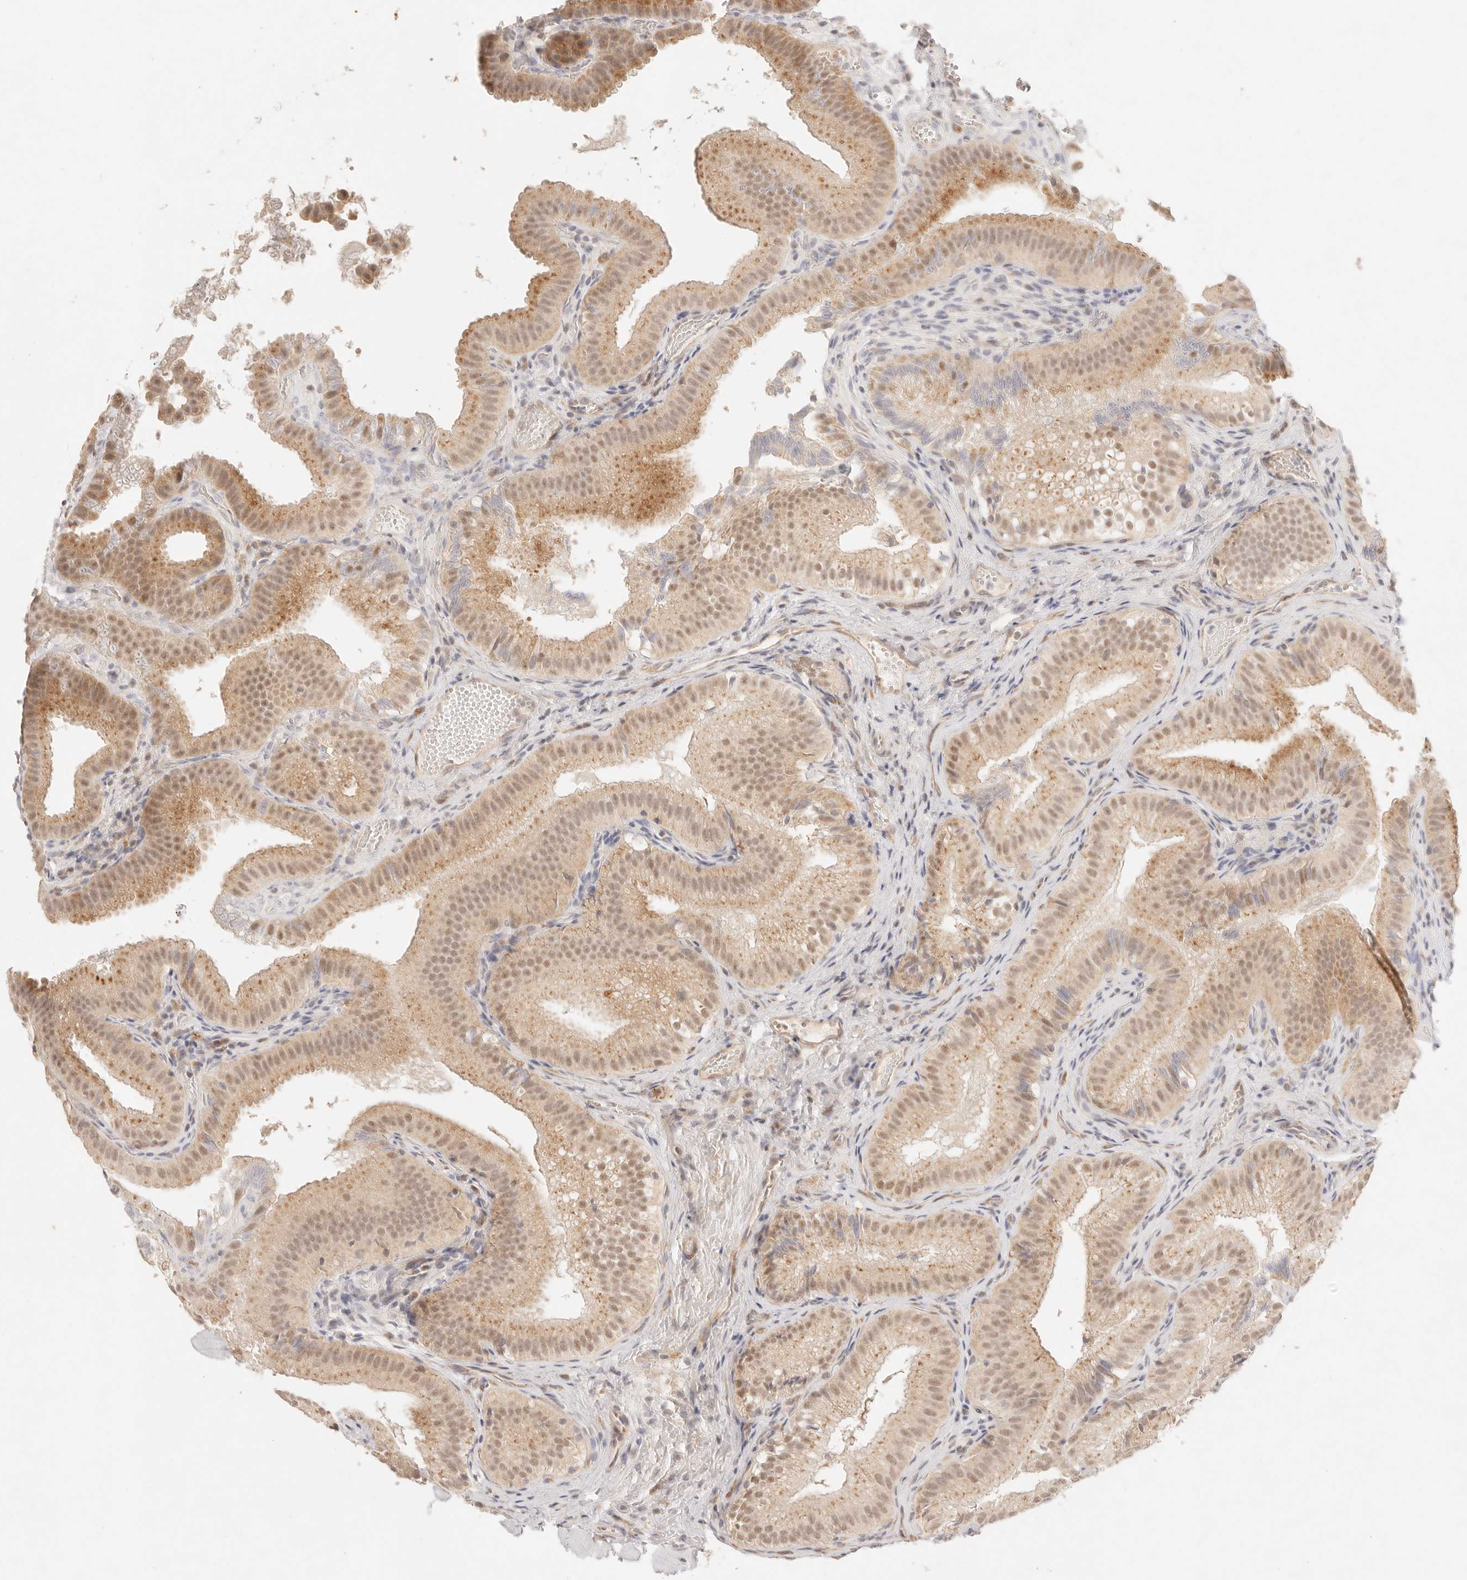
{"staining": {"intensity": "moderate", "quantity": ">75%", "location": "cytoplasmic/membranous,nuclear"}, "tissue": "gallbladder", "cell_type": "Glandular cells", "image_type": "normal", "snomed": [{"axis": "morphology", "description": "Normal tissue, NOS"}, {"axis": "topography", "description": "Gallbladder"}], "caption": "This micrograph exhibits immunohistochemistry (IHC) staining of unremarkable gallbladder, with medium moderate cytoplasmic/membranous,nuclear positivity in about >75% of glandular cells.", "gene": "GPR156", "patient": {"sex": "female", "age": 30}}